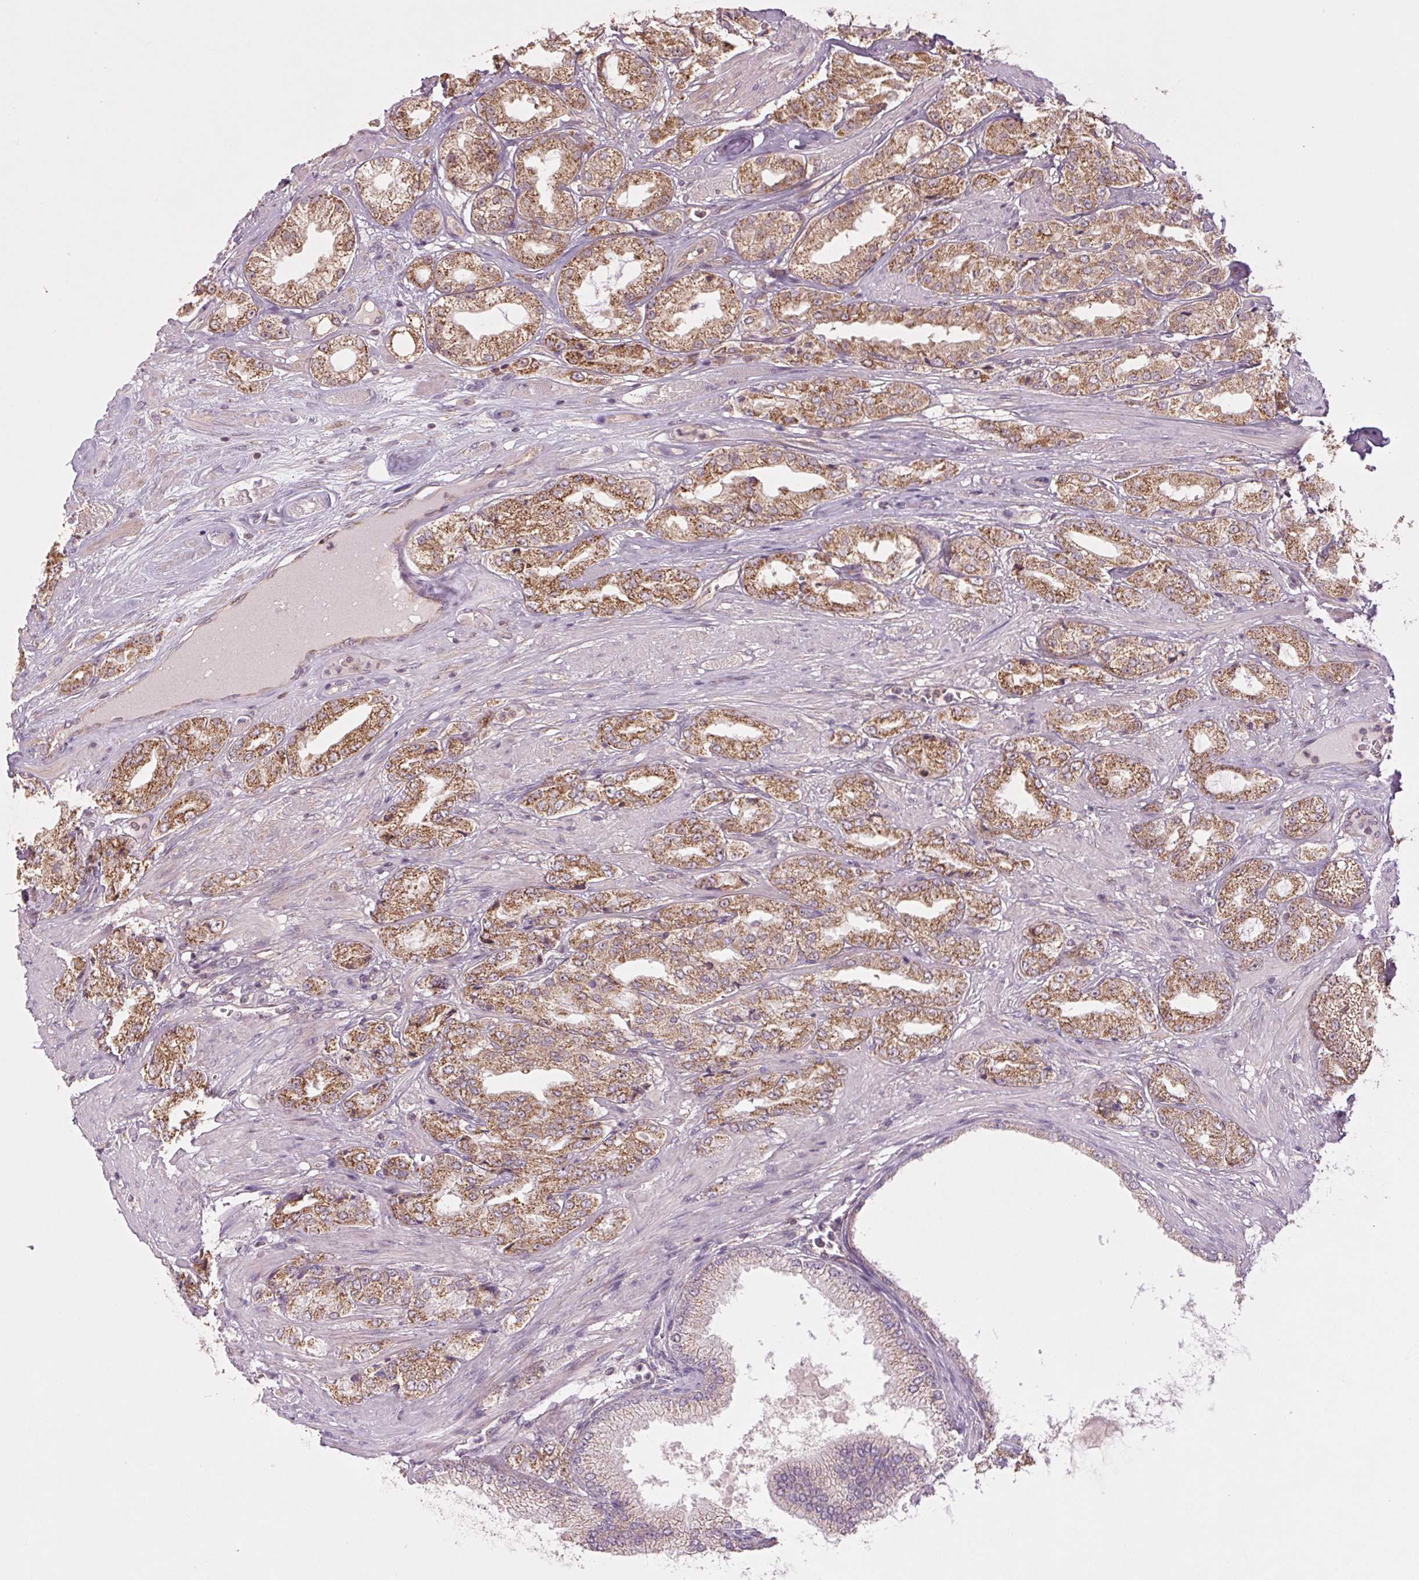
{"staining": {"intensity": "moderate", "quantity": ">75%", "location": "cytoplasmic/membranous"}, "tissue": "prostate cancer", "cell_type": "Tumor cells", "image_type": "cancer", "snomed": [{"axis": "morphology", "description": "Adenocarcinoma, High grade"}, {"axis": "topography", "description": "Prostate"}], "caption": "Tumor cells exhibit moderate cytoplasmic/membranous staining in approximately >75% of cells in high-grade adenocarcinoma (prostate).", "gene": "MAP3K5", "patient": {"sex": "male", "age": 68}}